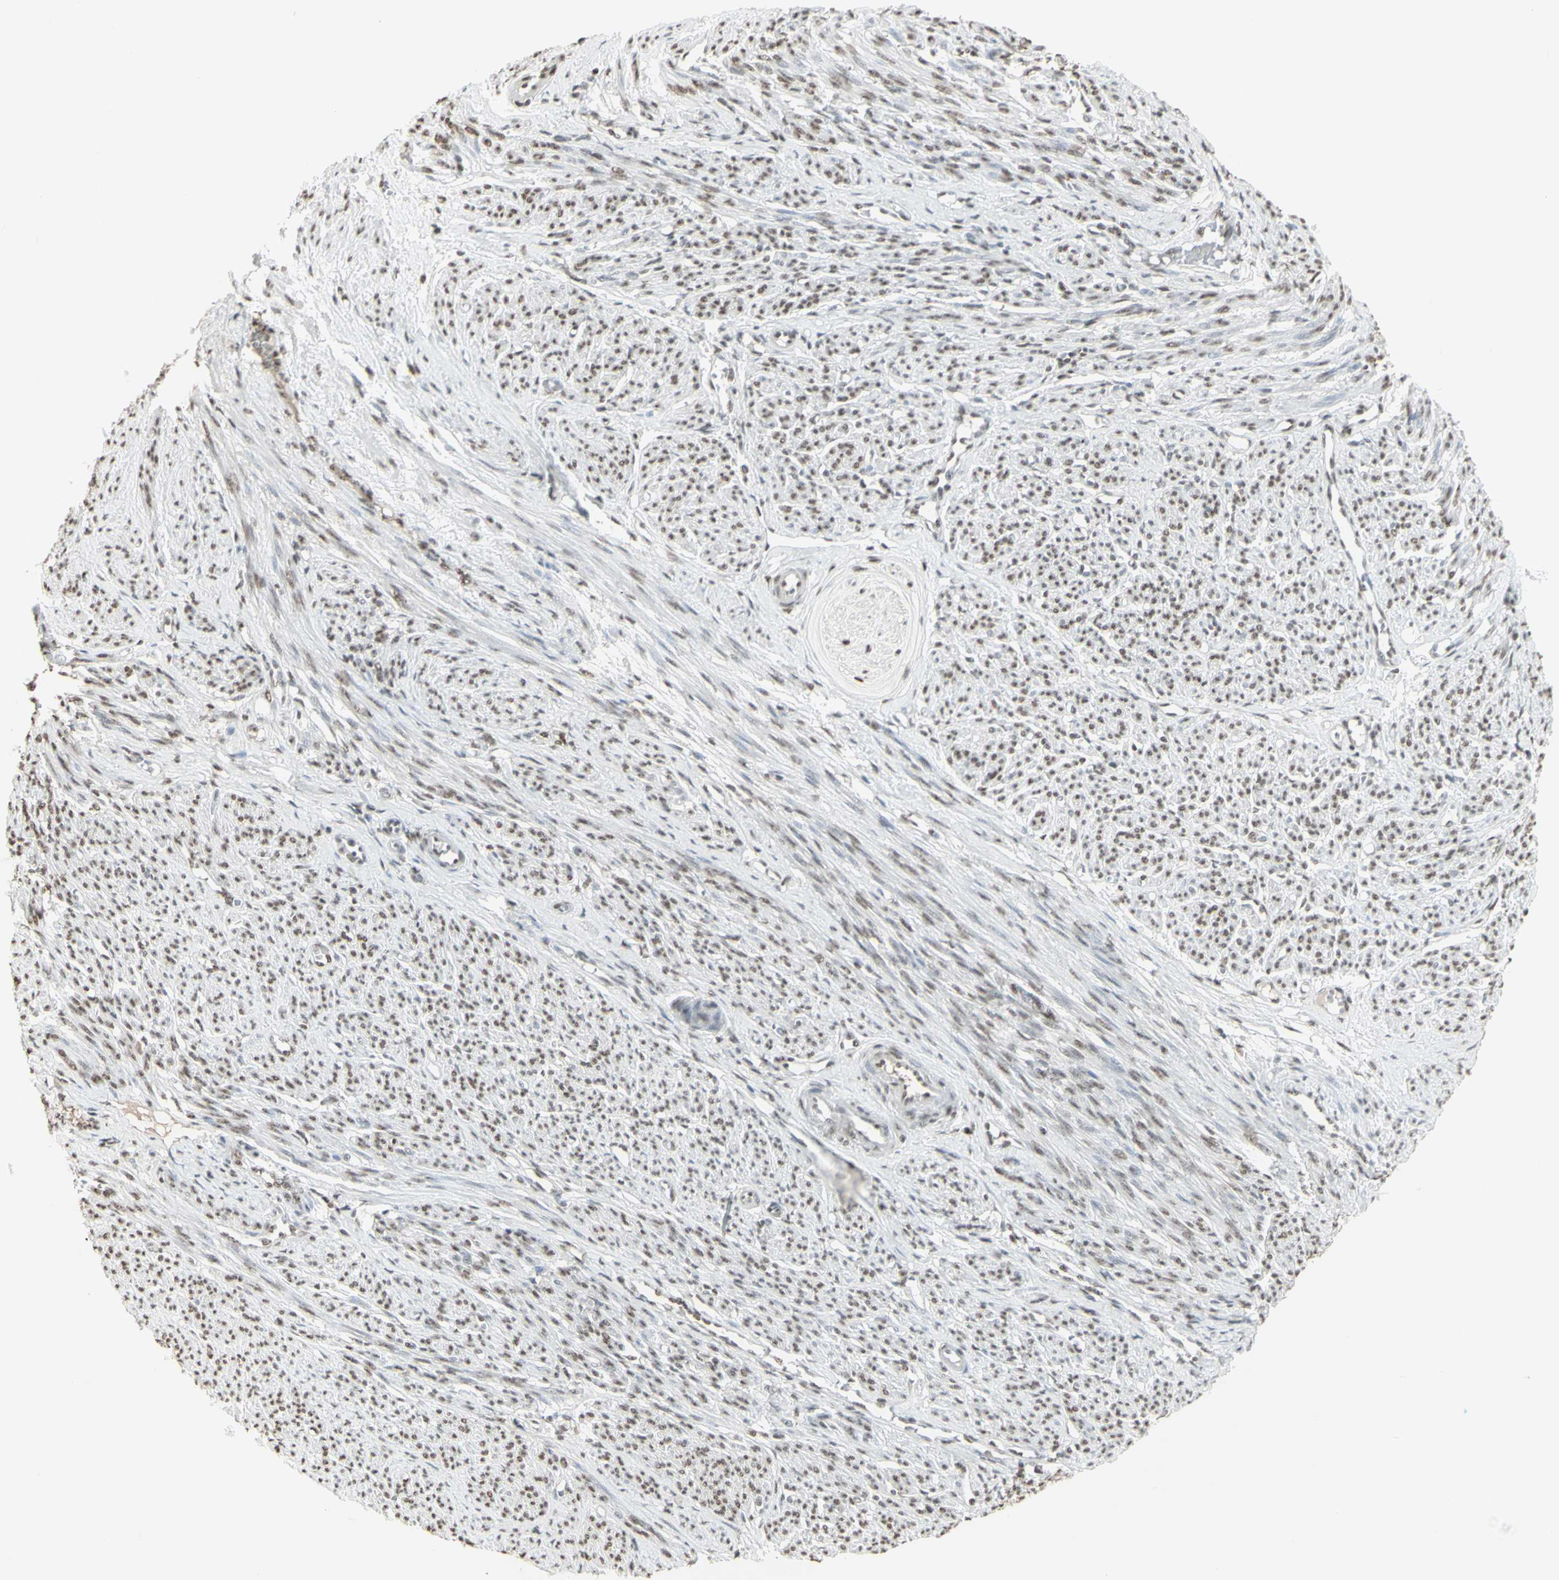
{"staining": {"intensity": "moderate", "quantity": "25%-75%", "location": "nuclear"}, "tissue": "smooth muscle", "cell_type": "Smooth muscle cells", "image_type": "normal", "snomed": [{"axis": "morphology", "description": "Normal tissue, NOS"}, {"axis": "topography", "description": "Smooth muscle"}], "caption": "A medium amount of moderate nuclear expression is present in approximately 25%-75% of smooth muscle cells in benign smooth muscle. (IHC, brightfield microscopy, high magnification).", "gene": "TRIM28", "patient": {"sex": "female", "age": 65}}